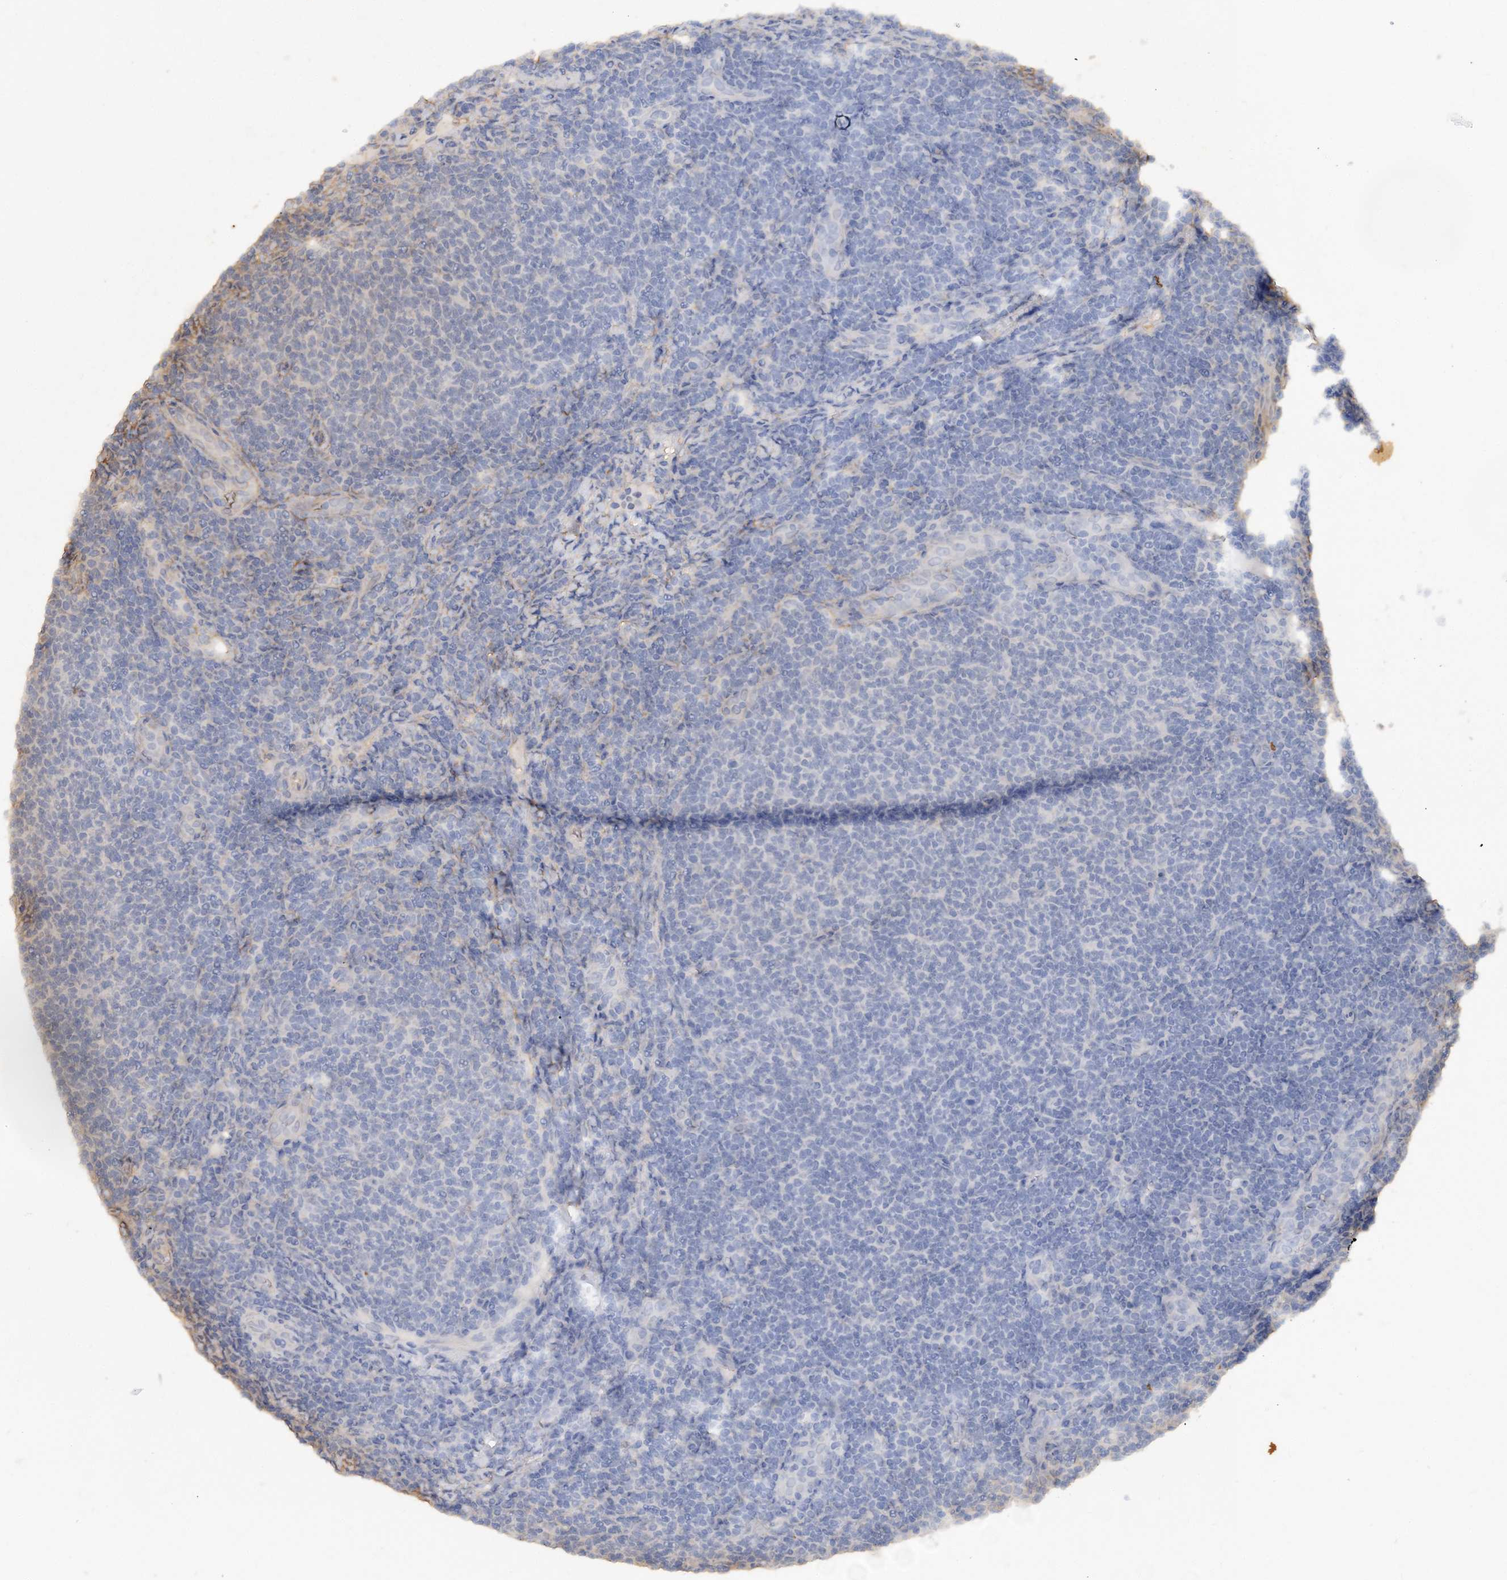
{"staining": {"intensity": "negative", "quantity": "none", "location": "none"}, "tissue": "lymphoma", "cell_type": "Tumor cells", "image_type": "cancer", "snomed": [{"axis": "morphology", "description": "Malignant lymphoma, non-Hodgkin's type, Low grade"}, {"axis": "topography", "description": "Lymph node"}], "caption": "Tumor cells show no significant protein positivity in lymphoma.", "gene": "GRINA", "patient": {"sex": "male", "age": 66}}